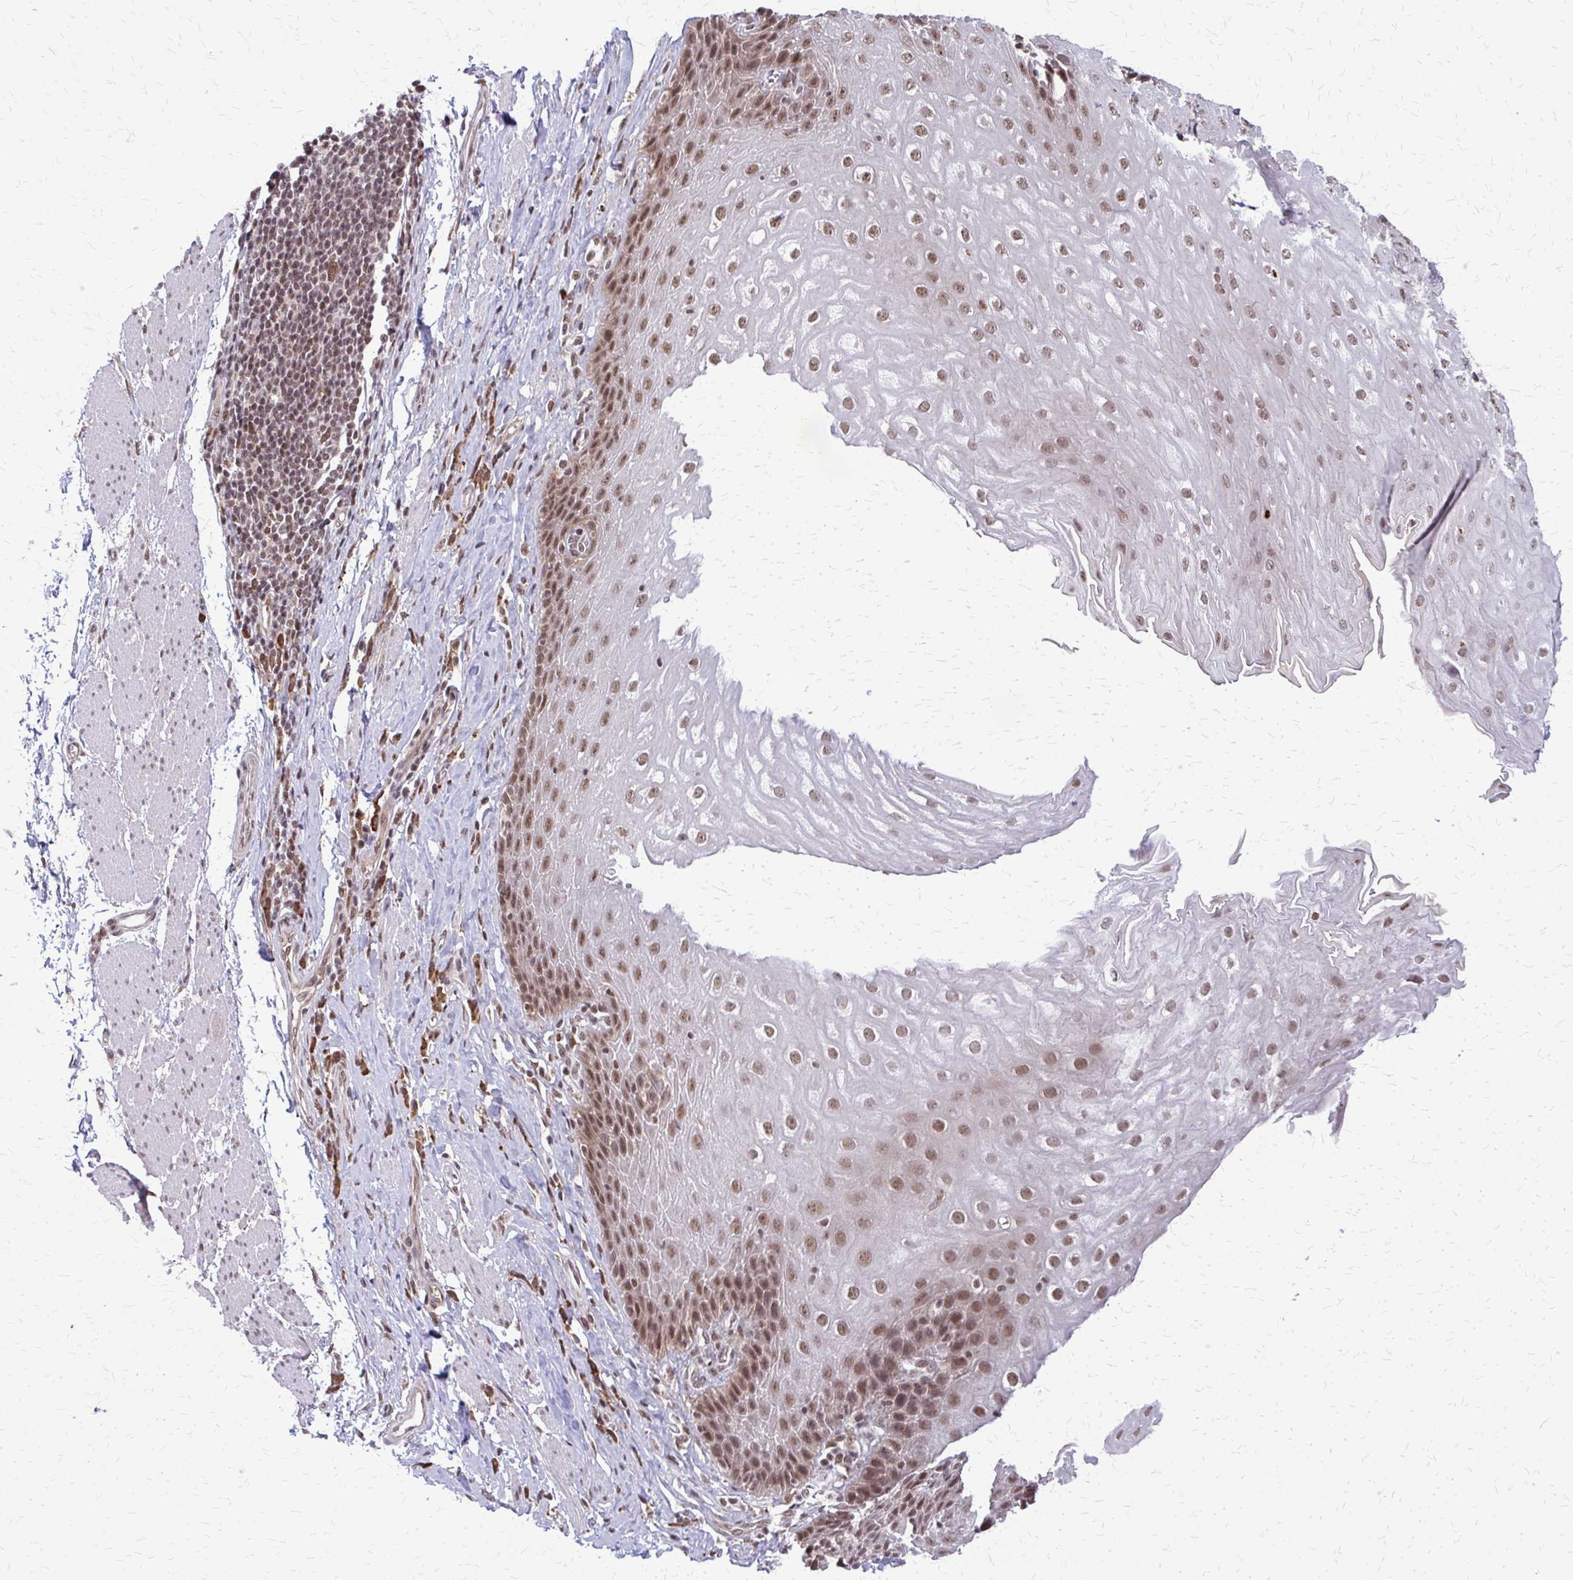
{"staining": {"intensity": "strong", "quantity": ">75%", "location": "nuclear"}, "tissue": "esophagus", "cell_type": "Squamous epithelial cells", "image_type": "normal", "snomed": [{"axis": "morphology", "description": "Normal tissue, NOS"}, {"axis": "topography", "description": "Esophagus"}], "caption": "IHC micrograph of benign esophagus stained for a protein (brown), which demonstrates high levels of strong nuclear expression in about >75% of squamous epithelial cells.", "gene": "HDAC3", "patient": {"sex": "female", "age": 61}}